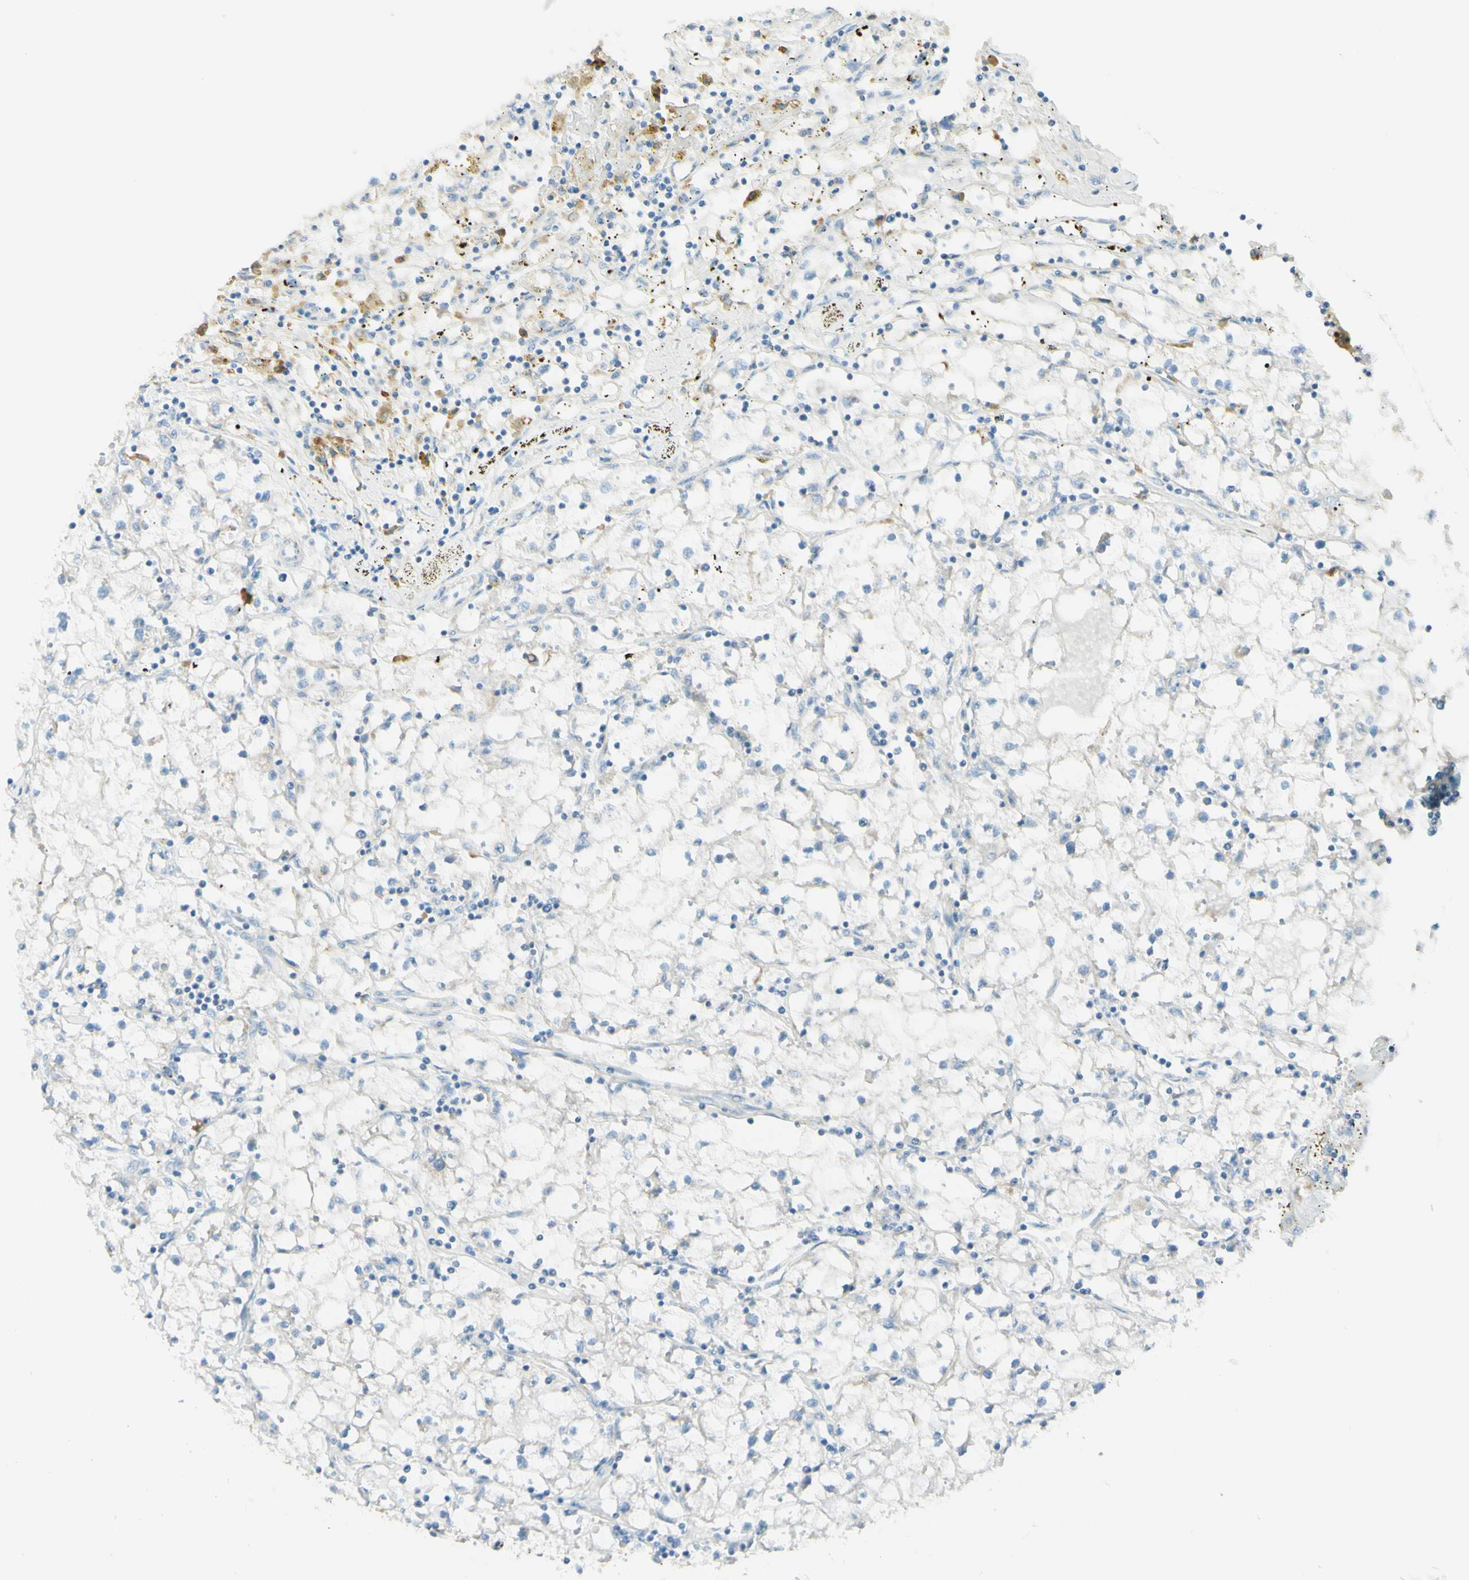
{"staining": {"intensity": "negative", "quantity": "none", "location": "none"}, "tissue": "renal cancer", "cell_type": "Tumor cells", "image_type": "cancer", "snomed": [{"axis": "morphology", "description": "Adenocarcinoma, NOS"}, {"axis": "topography", "description": "Kidney"}], "caption": "This is an IHC image of human renal adenocarcinoma. There is no expression in tumor cells.", "gene": "ARMC10", "patient": {"sex": "male", "age": 56}}